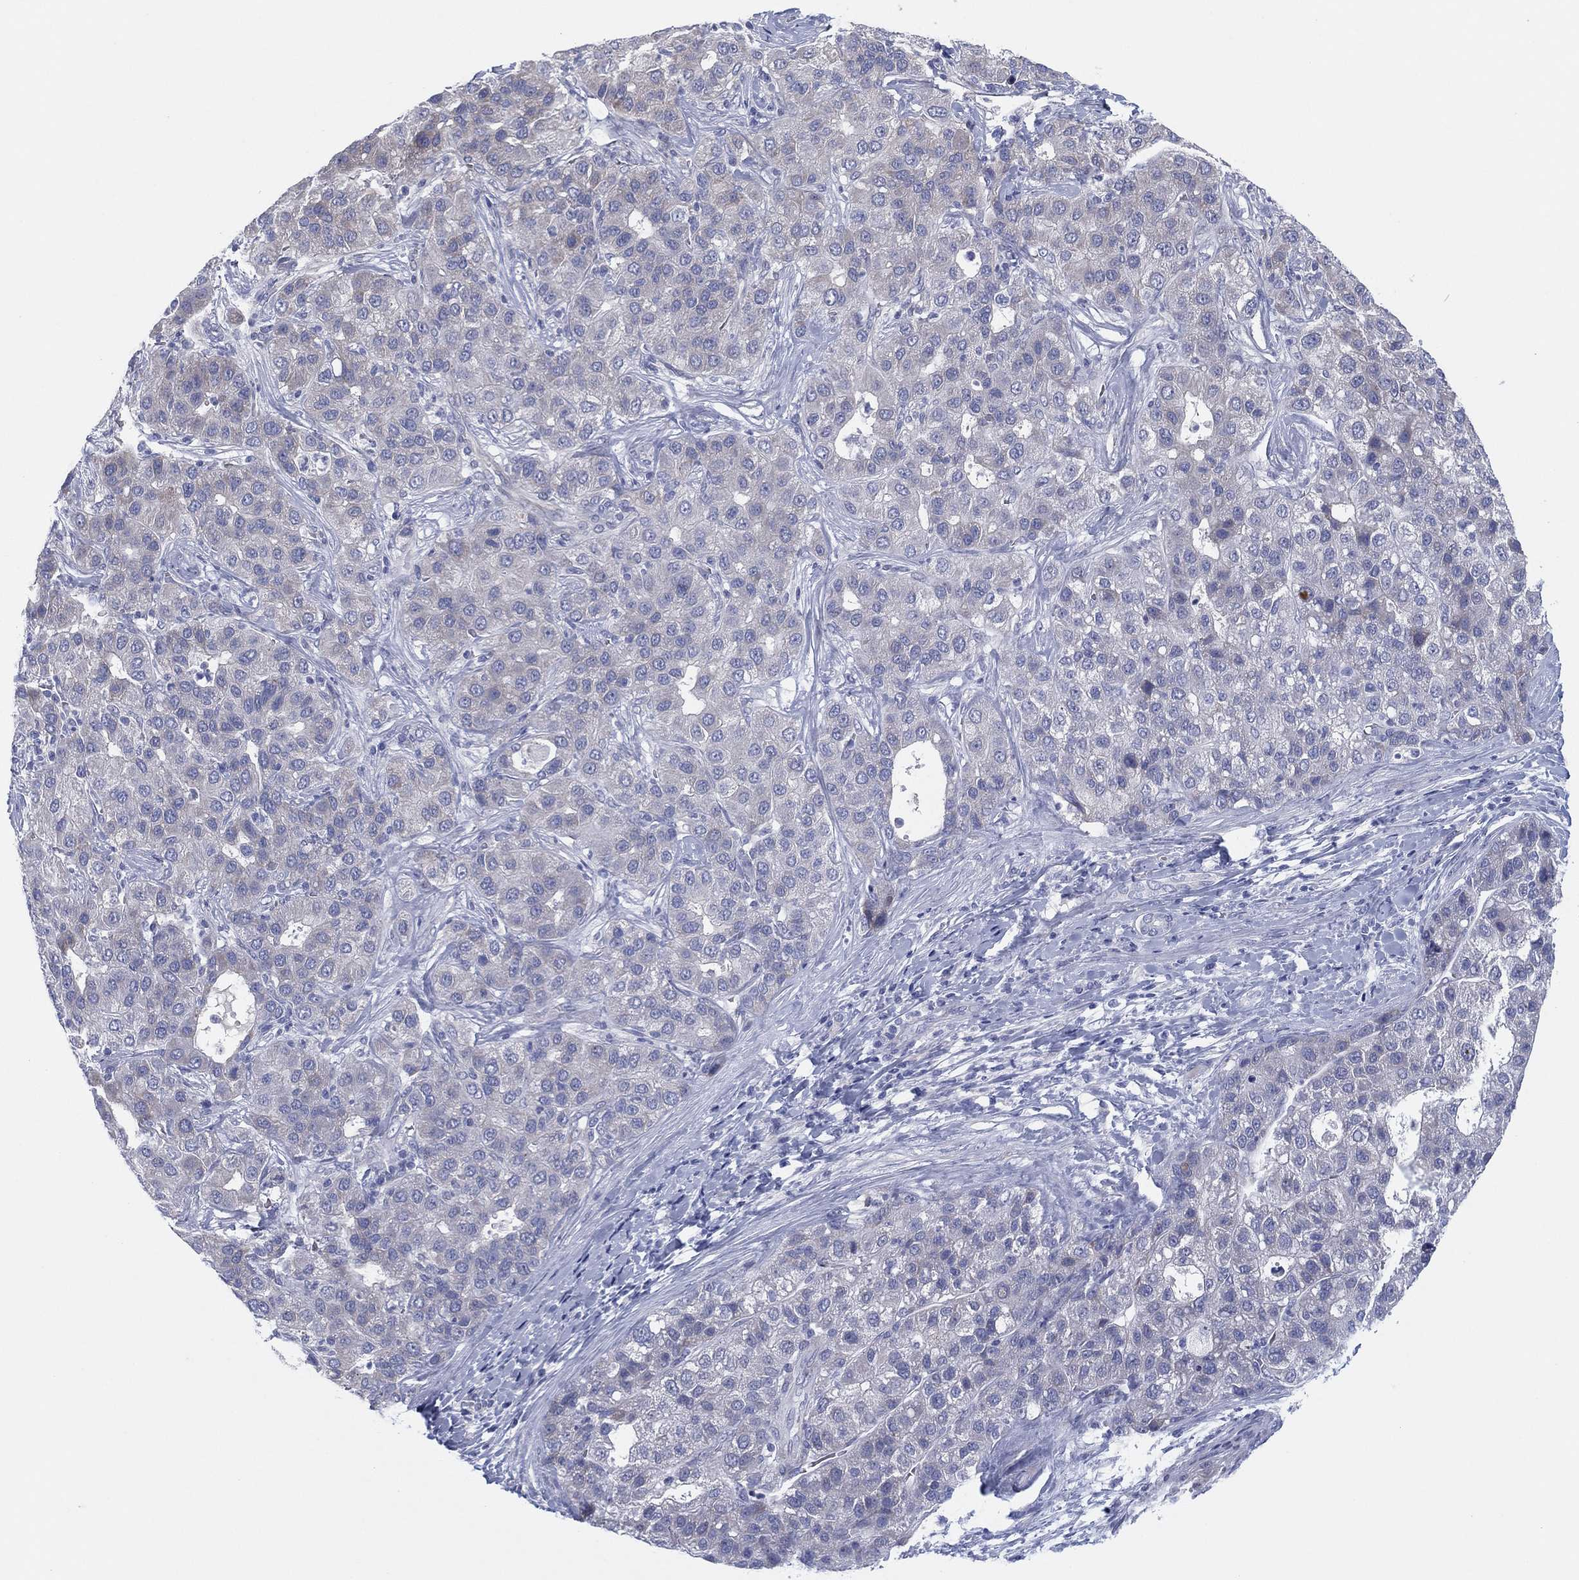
{"staining": {"intensity": "negative", "quantity": "none", "location": "none"}, "tissue": "liver cancer", "cell_type": "Tumor cells", "image_type": "cancer", "snomed": [{"axis": "morphology", "description": "Carcinoma, Hepatocellular, NOS"}, {"axis": "topography", "description": "Liver"}], "caption": "Tumor cells show no significant protein staining in liver cancer.", "gene": "HEATR4", "patient": {"sex": "male", "age": 65}}